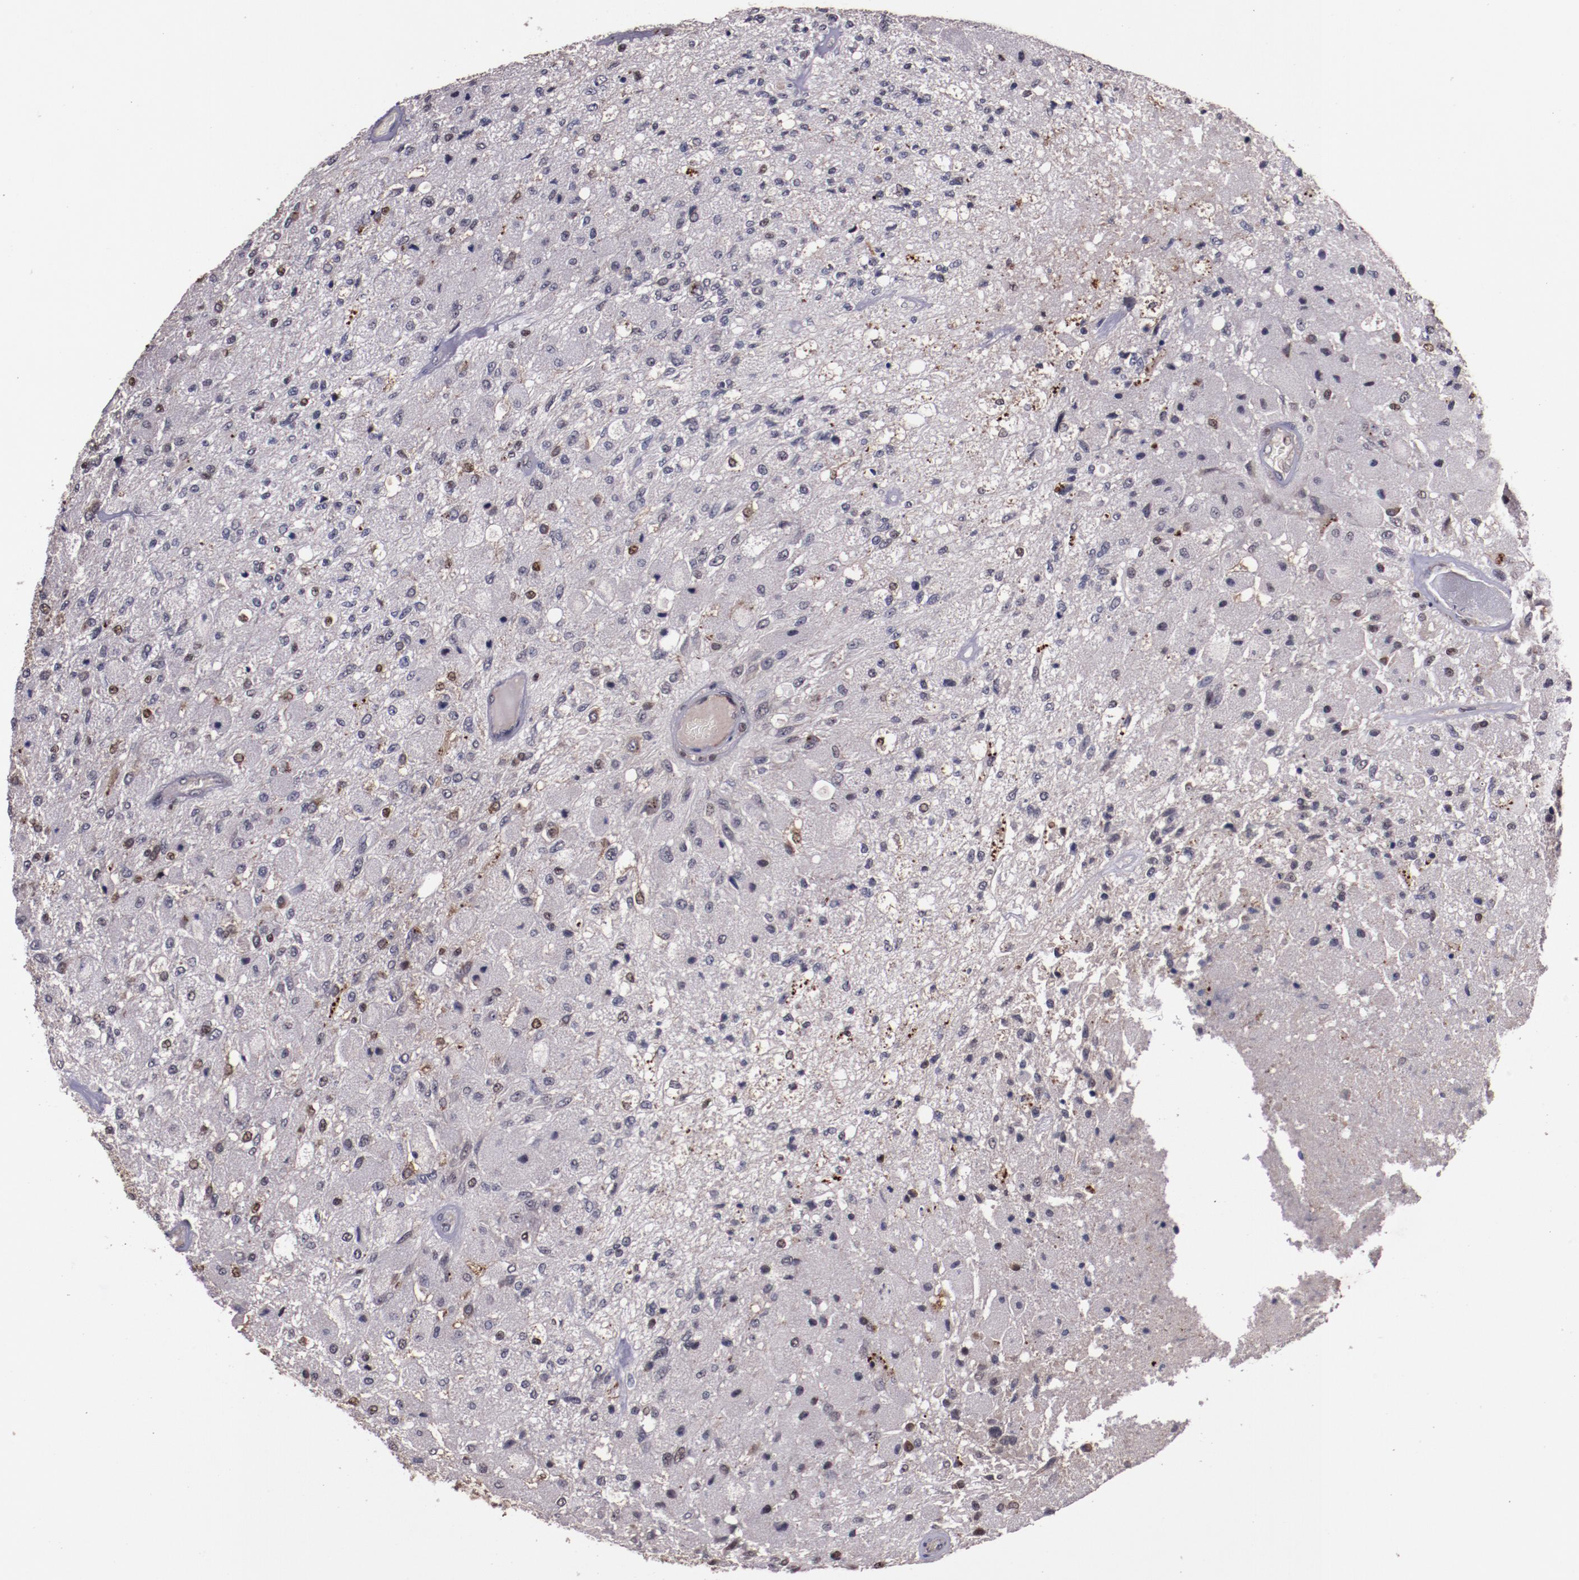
{"staining": {"intensity": "moderate", "quantity": "<25%", "location": "nuclear"}, "tissue": "glioma", "cell_type": "Tumor cells", "image_type": "cancer", "snomed": [{"axis": "morphology", "description": "Normal tissue, NOS"}, {"axis": "morphology", "description": "Glioma, malignant, High grade"}, {"axis": "topography", "description": "Cerebral cortex"}], "caption": "About <25% of tumor cells in human glioma reveal moderate nuclear protein staining as visualized by brown immunohistochemical staining.", "gene": "CHEK2", "patient": {"sex": "male", "age": 77}}